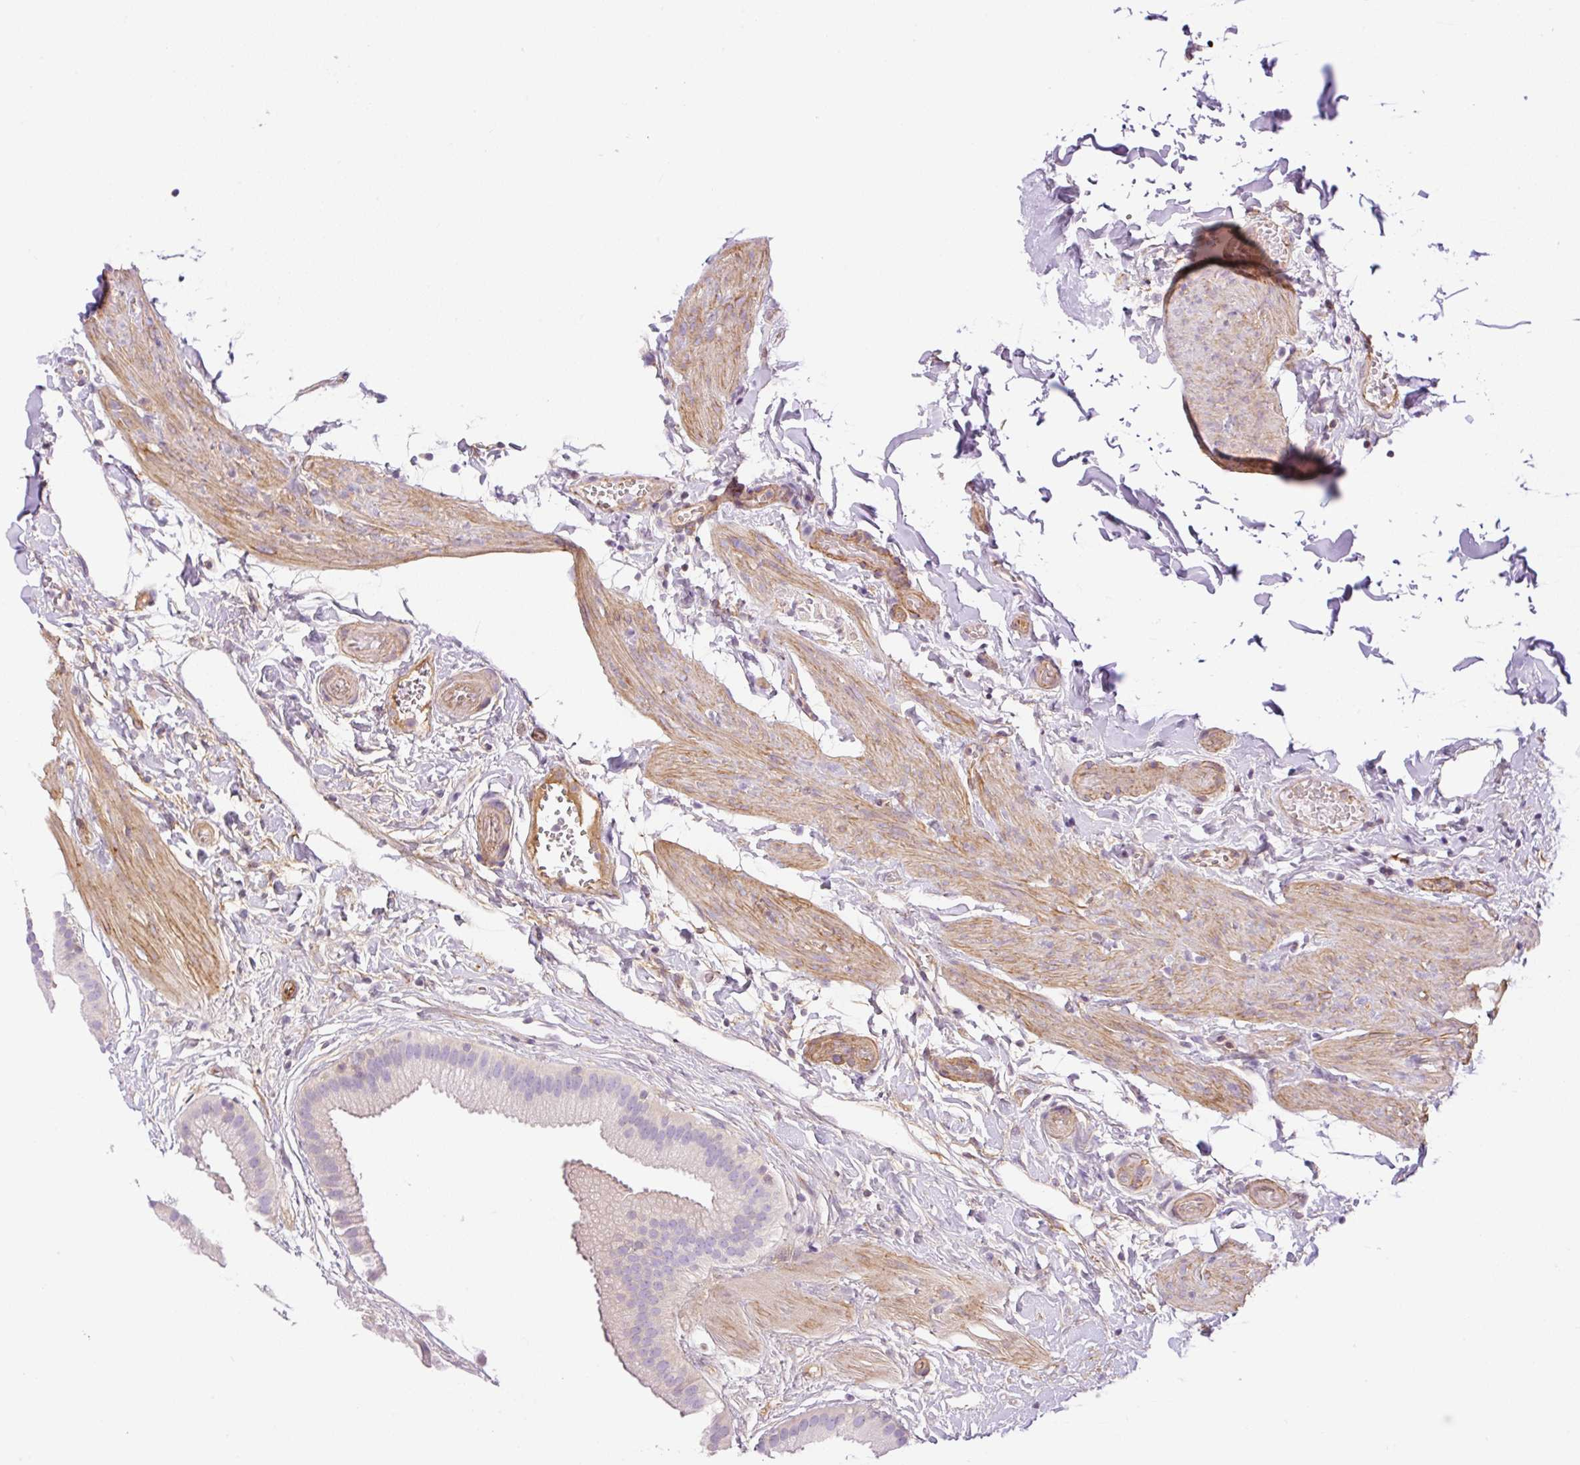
{"staining": {"intensity": "negative", "quantity": "none", "location": "none"}, "tissue": "gallbladder", "cell_type": "Glandular cells", "image_type": "normal", "snomed": [{"axis": "morphology", "description": "Normal tissue, NOS"}, {"axis": "topography", "description": "Gallbladder"}], "caption": "Glandular cells show no significant protein staining in benign gallbladder.", "gene": "EHD1", "patient": {"sex": "female", "age": 63}}